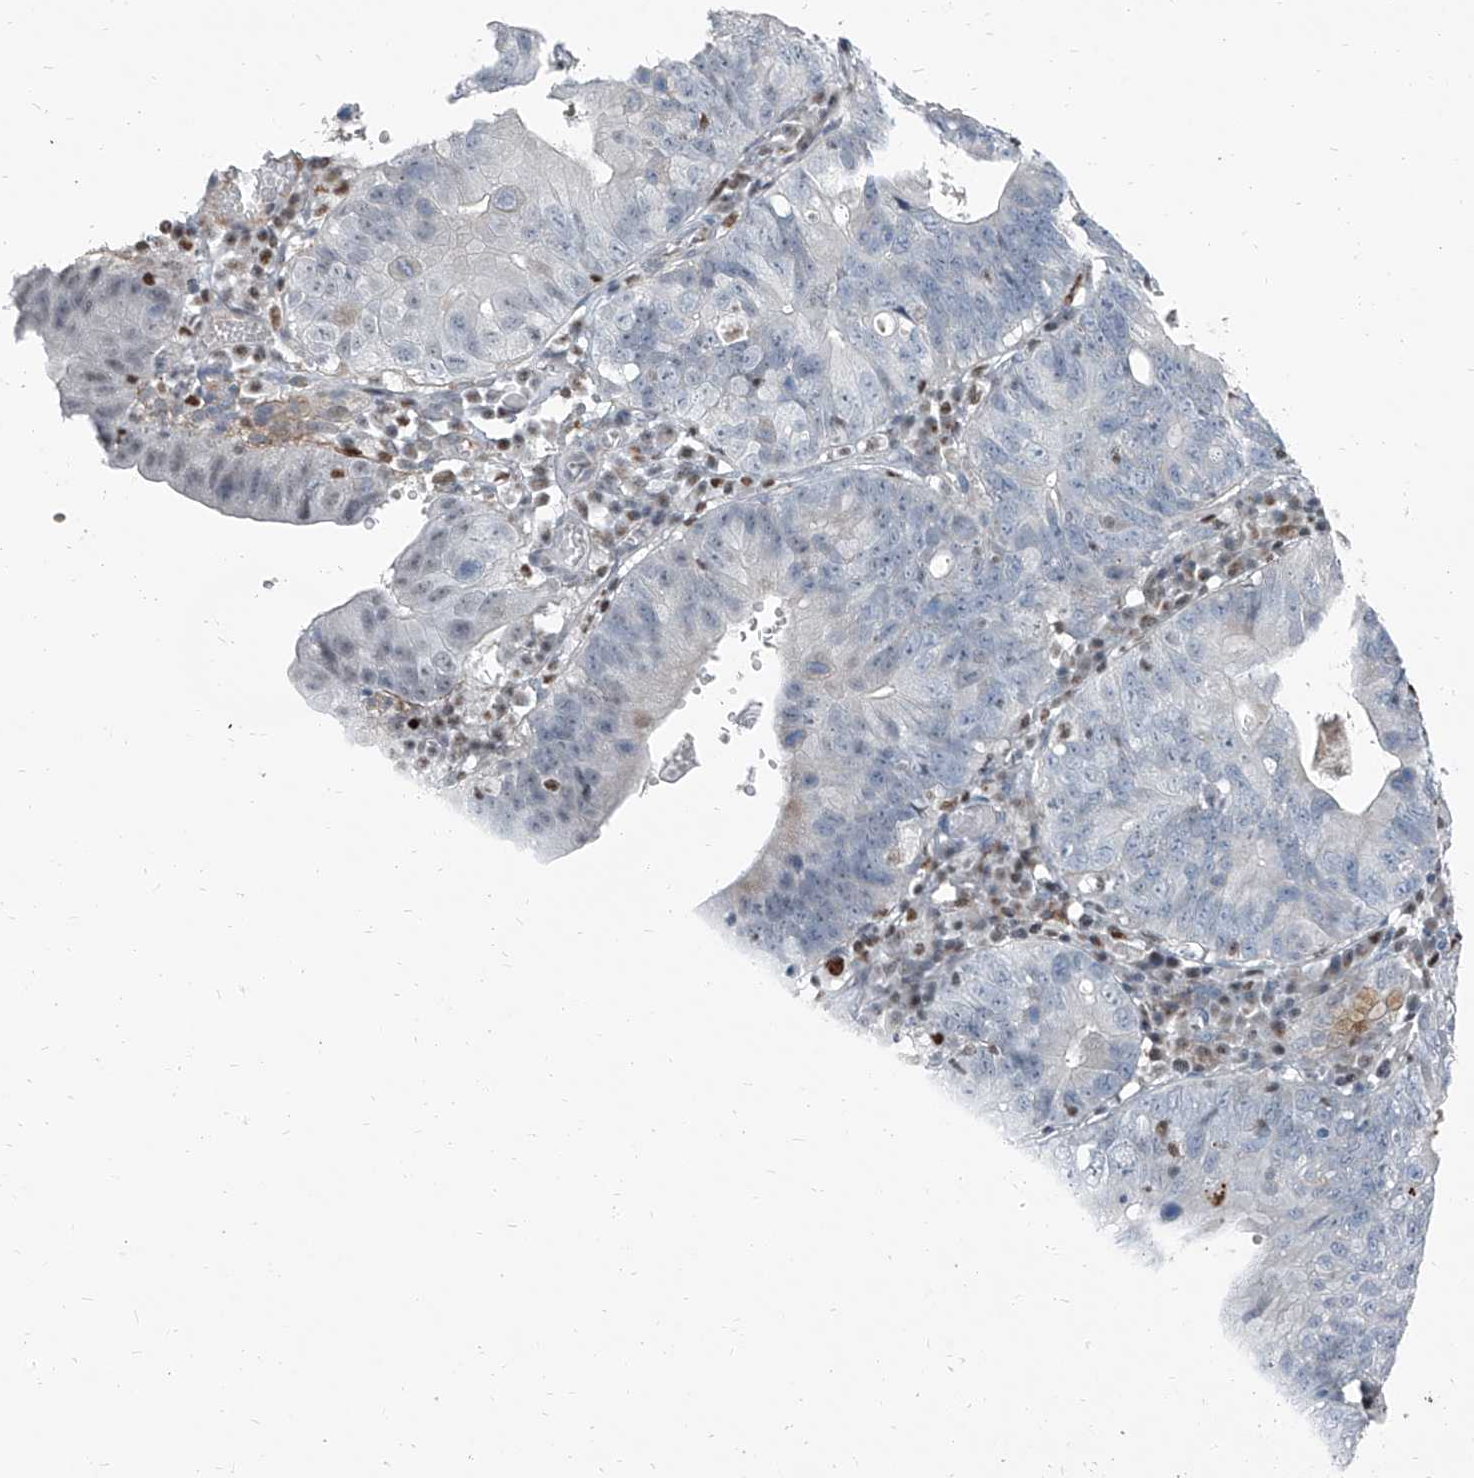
{"staining": {"intensity": "negative", "quantity": "none", "location": "none"}, "tissue": "stomach cancer", "cell_type": "Tumor cells", "image_type": "cancer", "snomed": [{"axis": "morphology", "description": "Adenocarcinoma, NOS"}, {"axis": "topography", "description": "Stomach"}], "caption": "Immunohistochemical staining of stomach cancer exhibits no significant expression in tumor cells.", "gene": "HOXA3", "patient": {"sex": "male", "age": 59}}